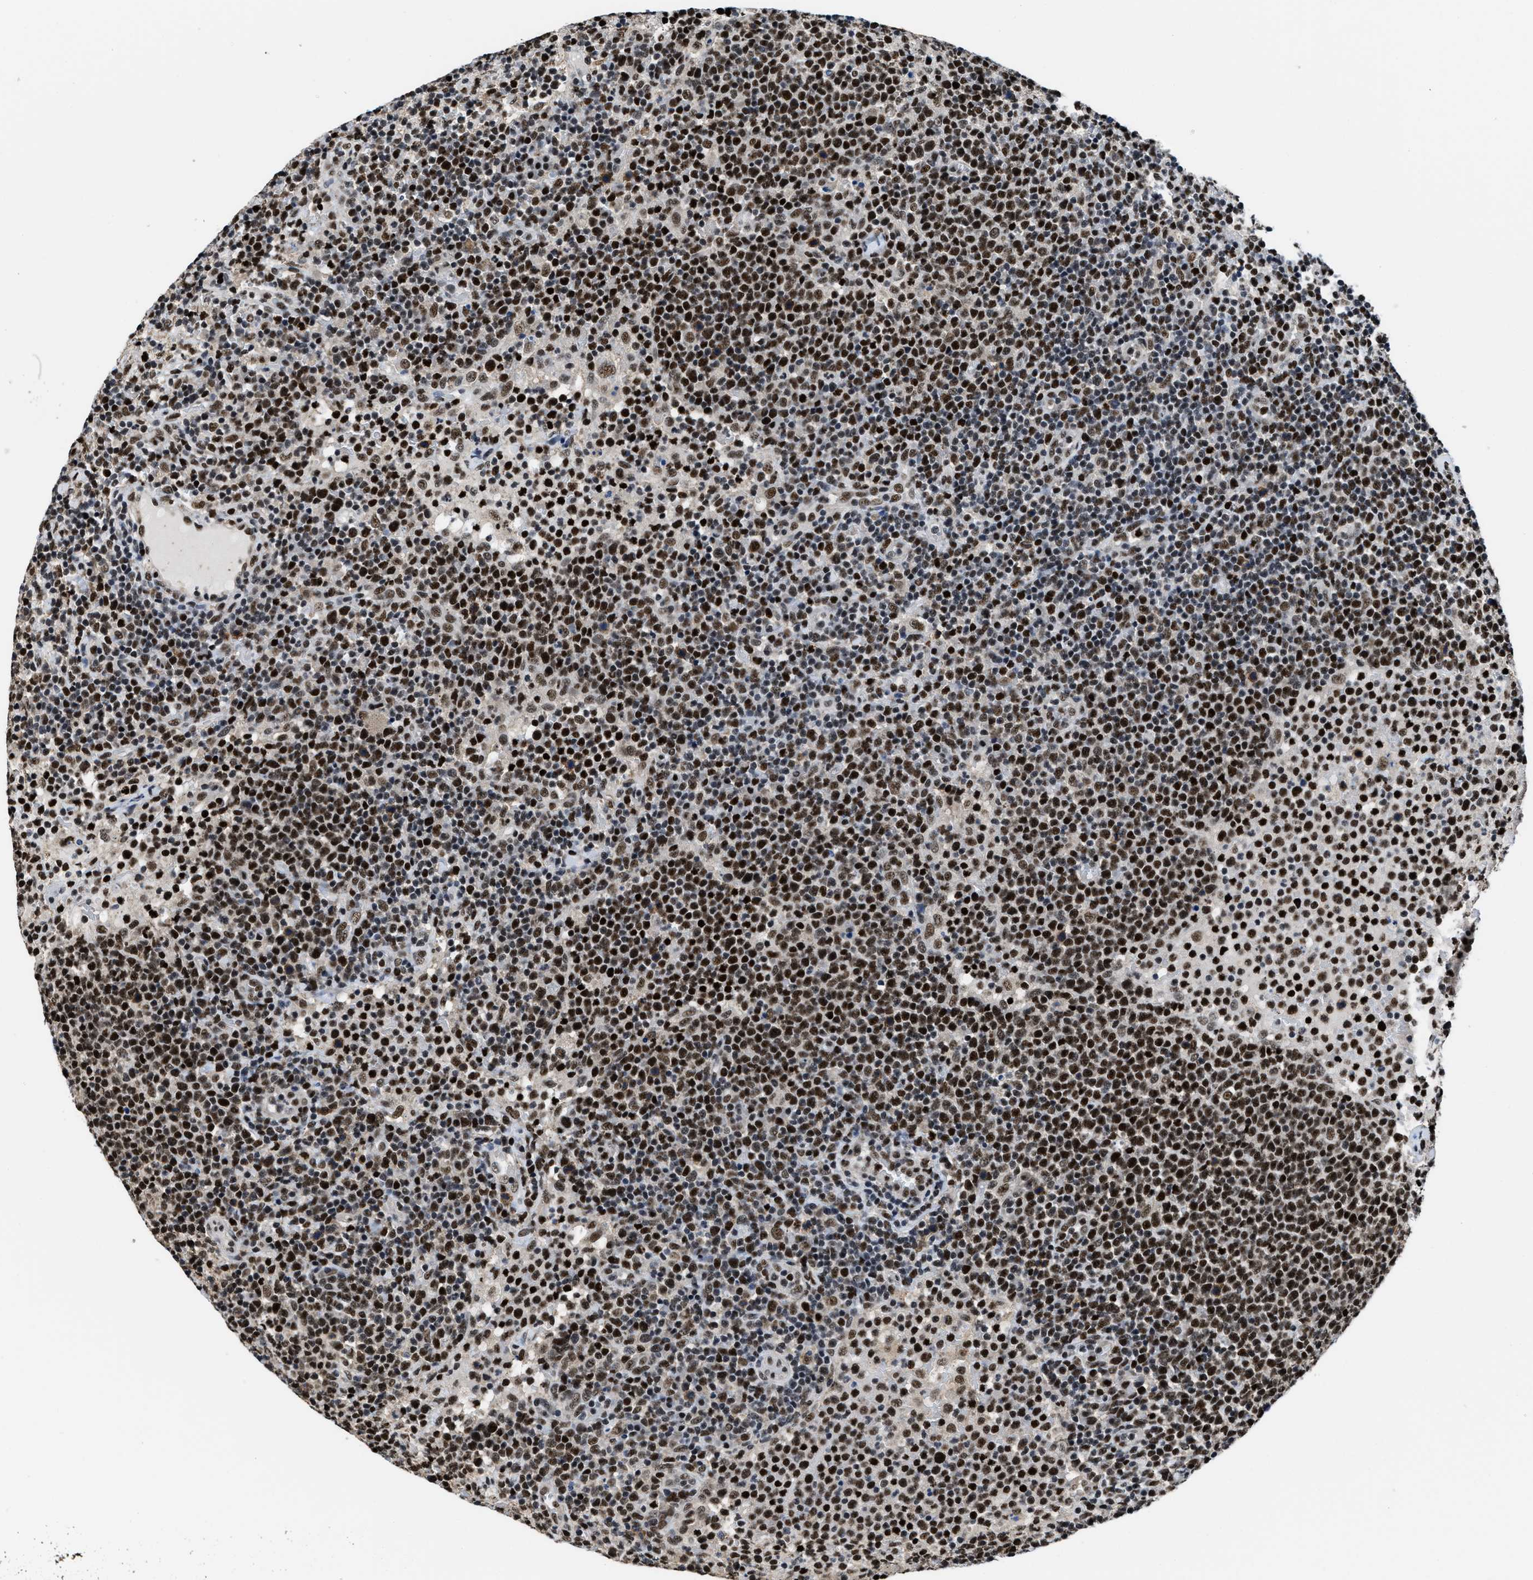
{"staining": {"intensity": "strong", "quantity": ">75%", "location": "nuclear"}, "tissue": "lymphoma", "cell_type": "Tumor cells", "image_type": "cancer", "snomed": [{"axis": "morphology", "description": "Malignant lymphoma, non-Hodgkin's type, High grade"}, {"axis": "topography", "description": "Lymph node"}], "caption": "Protein staining displays strong nuclear positivity in about >75% of tumor cells in malignant lymphoma, non-Hodgkin's type (high-grade).", "gene": "HNRNPH2", "patient": {"sex": "male", "age": 61}}